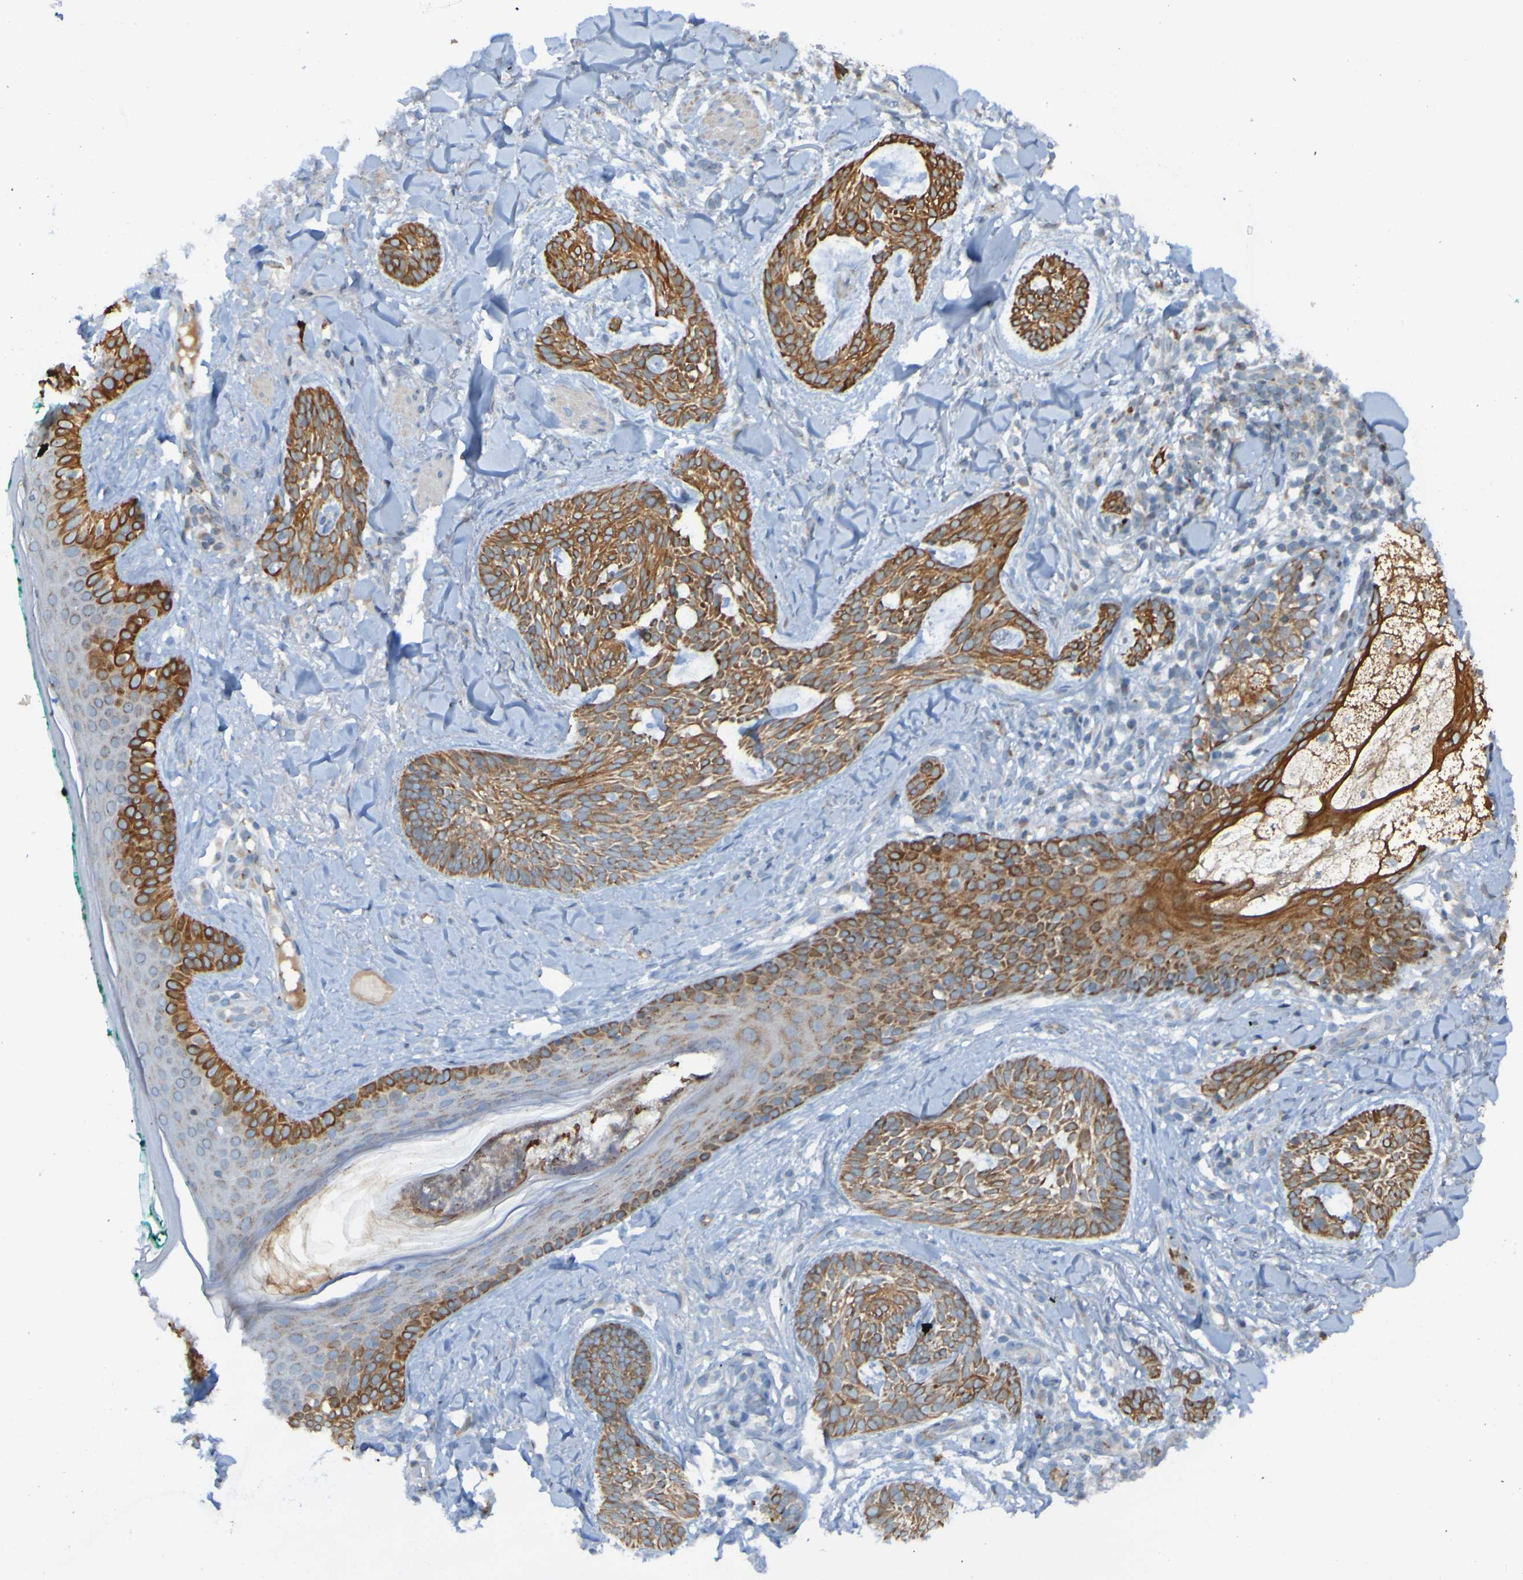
{"staining": {"intensity": "strong", "quantity": ">75%", "location": "cytoplasmic/membranous"}, "tissue": "skin cancer", "cell_type": "Tumor cells", "image_type": "cancer", "snomed": [{"axis": "morphology", "description": "Basal cell carcinoma"}, {"axis": "topography", "description": "Skin"}], "caption": "Protein positivity by immunohistochemistry (IHC) displays strong cytoplasmic/membranous positivity in about >75% of tumor cells in basal cell carcinoma (skin).", "gene": "UNG", "patient": {"sex": "male", "age": 43}}